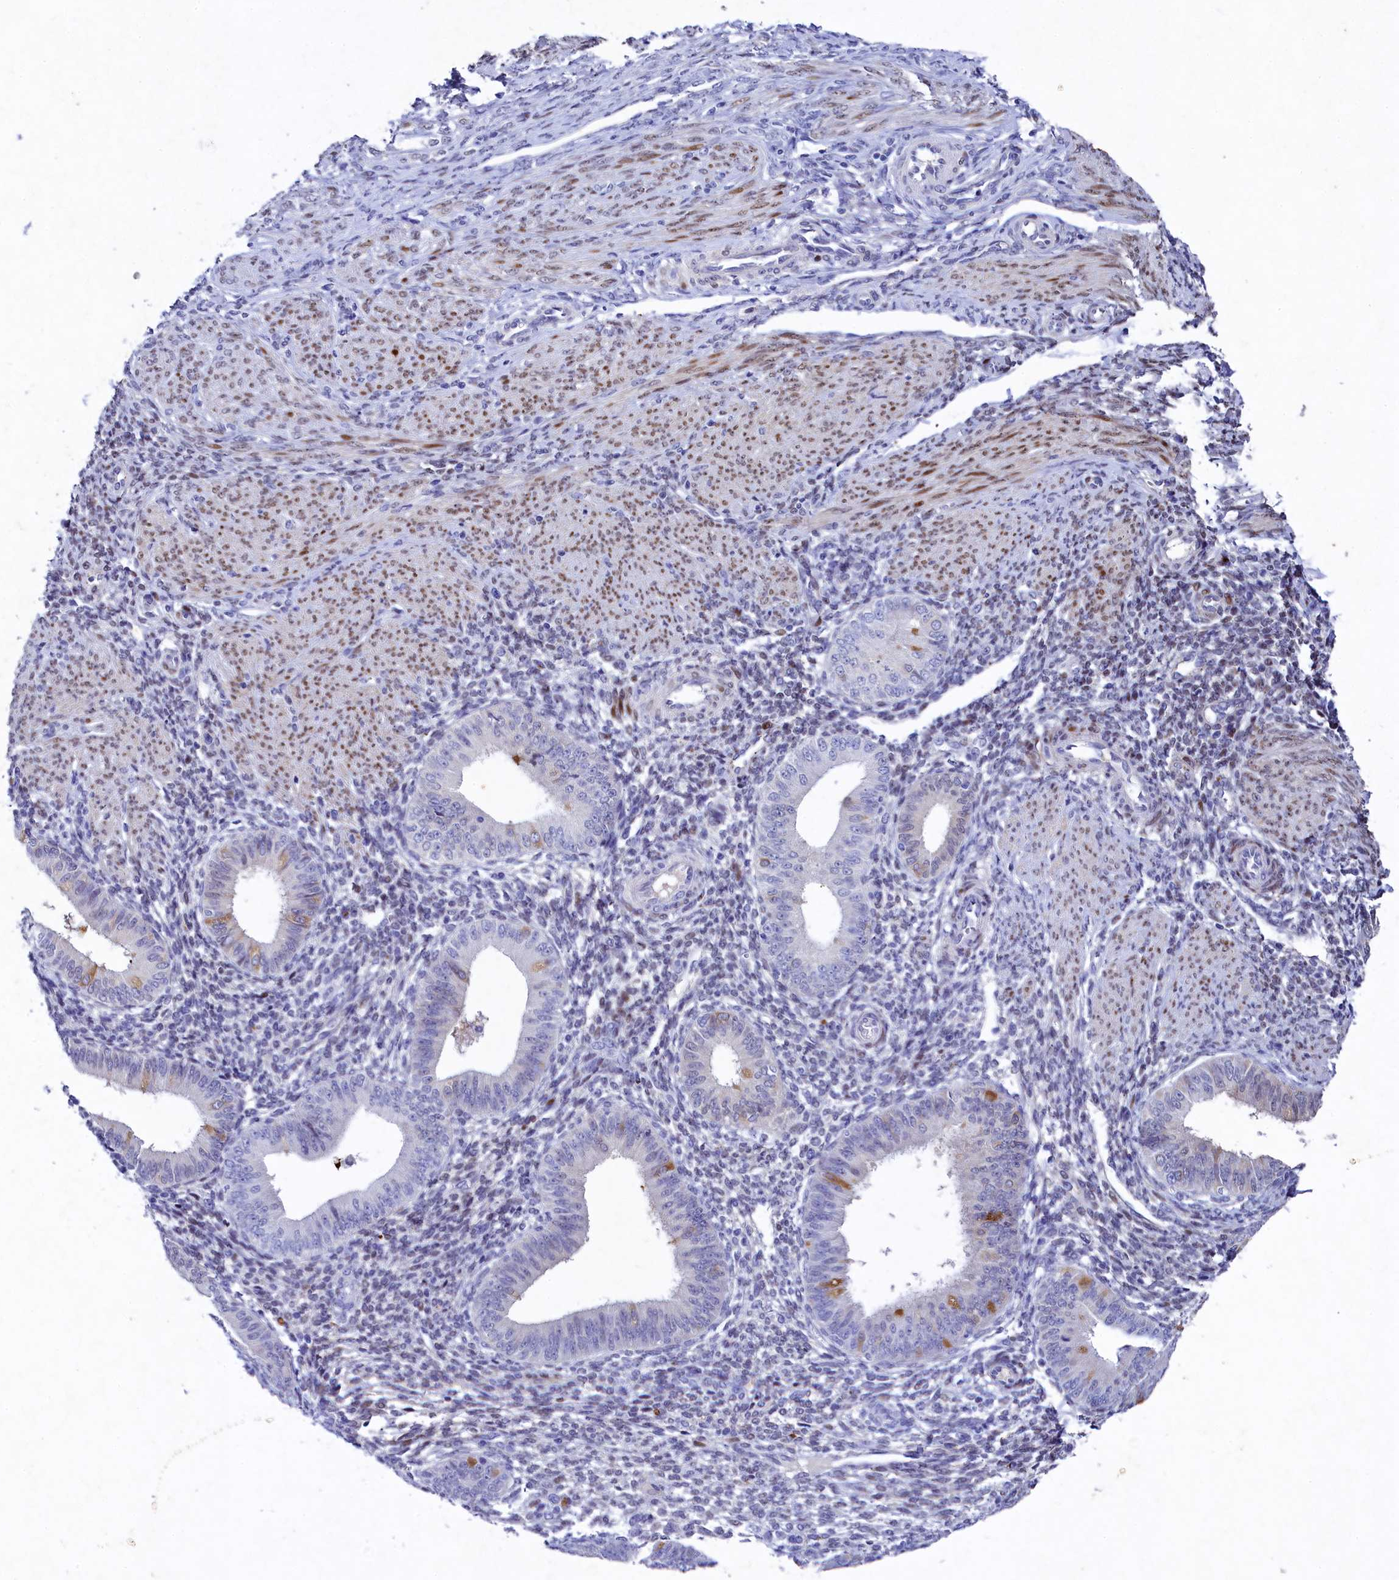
{"staining": {"intensity": "weak", "quantity": "25%-75%", "location": "nuclear"}, "tissue": "endometrium", "cell_type": "Cells in endometrial stroma", "image_type": "normal", "snomed": [{"axis": "morphology", "description": "Normal tissue, NOS"}, {"axis": "topography", "description": "Uterus"}, {"axis": "topography", "description": "Endometrium"}], "caption": "Human endometrium stained with a brown dye shows weak nuclear positive staining in about 25%-75% of cells in endometrial stroma.", "gene": "TGDS", "patient": {"sex": "female", "age": 48}}